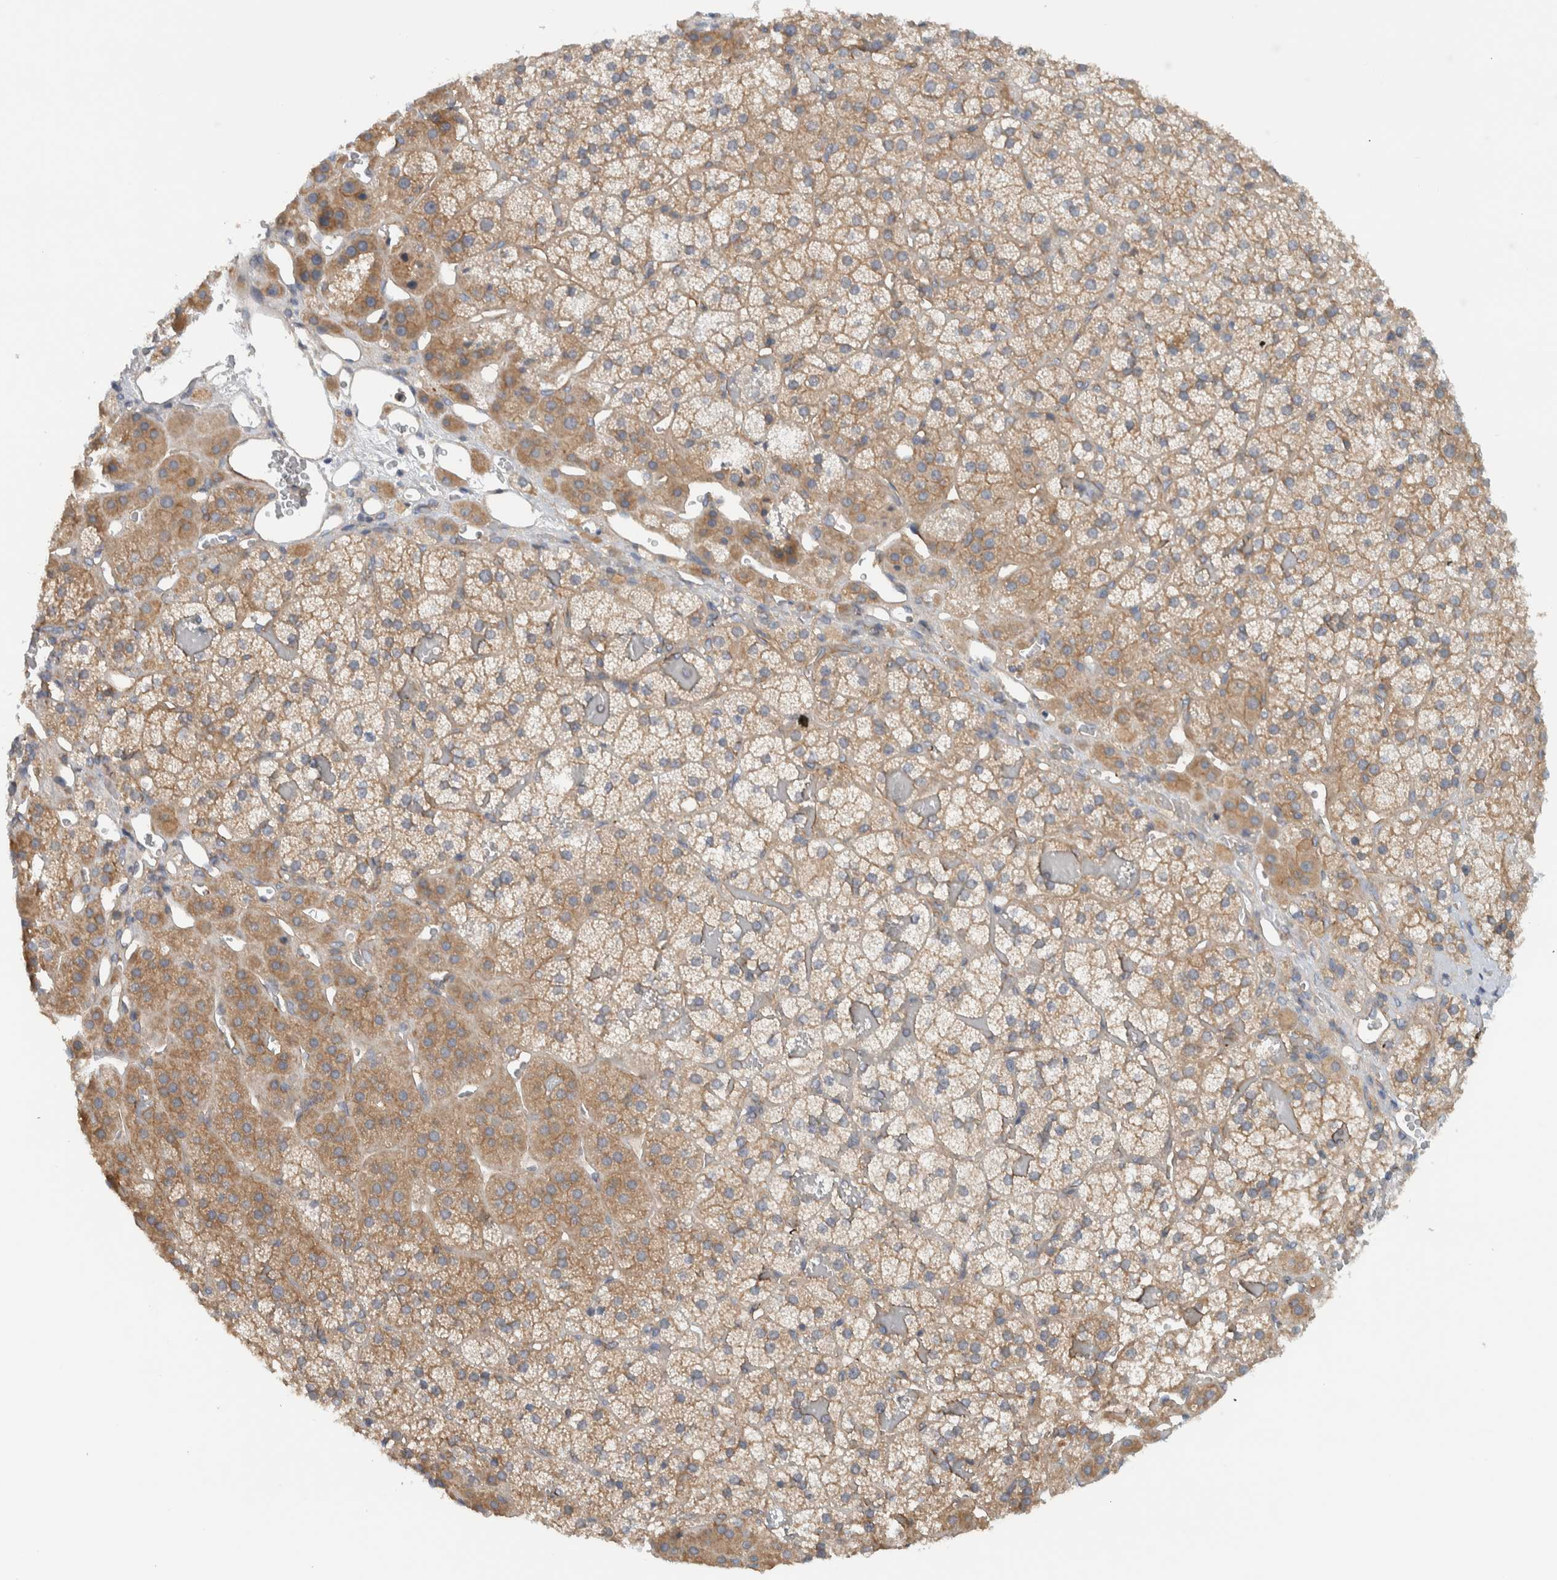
{"staining": {"intensity": "moderate", "quantity": ">75%", "location": "cytoplasmic/membranous"}, "tissue": "adrenal gland", "cell_type": "Glandular cells", "image_type": "normal", "snomed": [{"axis": "morphology", "description": "Normal tissue, NOS"}, {"axis": "topography", "description": "Adrenal gland"}], "caption": "Immunohistochemical staining of benign human adrenal gland demonstrates medium levels of moderate cytoplasmic/membranous expression in about >75% of glandular cells.", "gene": "MPRIP", "patient": {"sex": "female", "age": 44}}